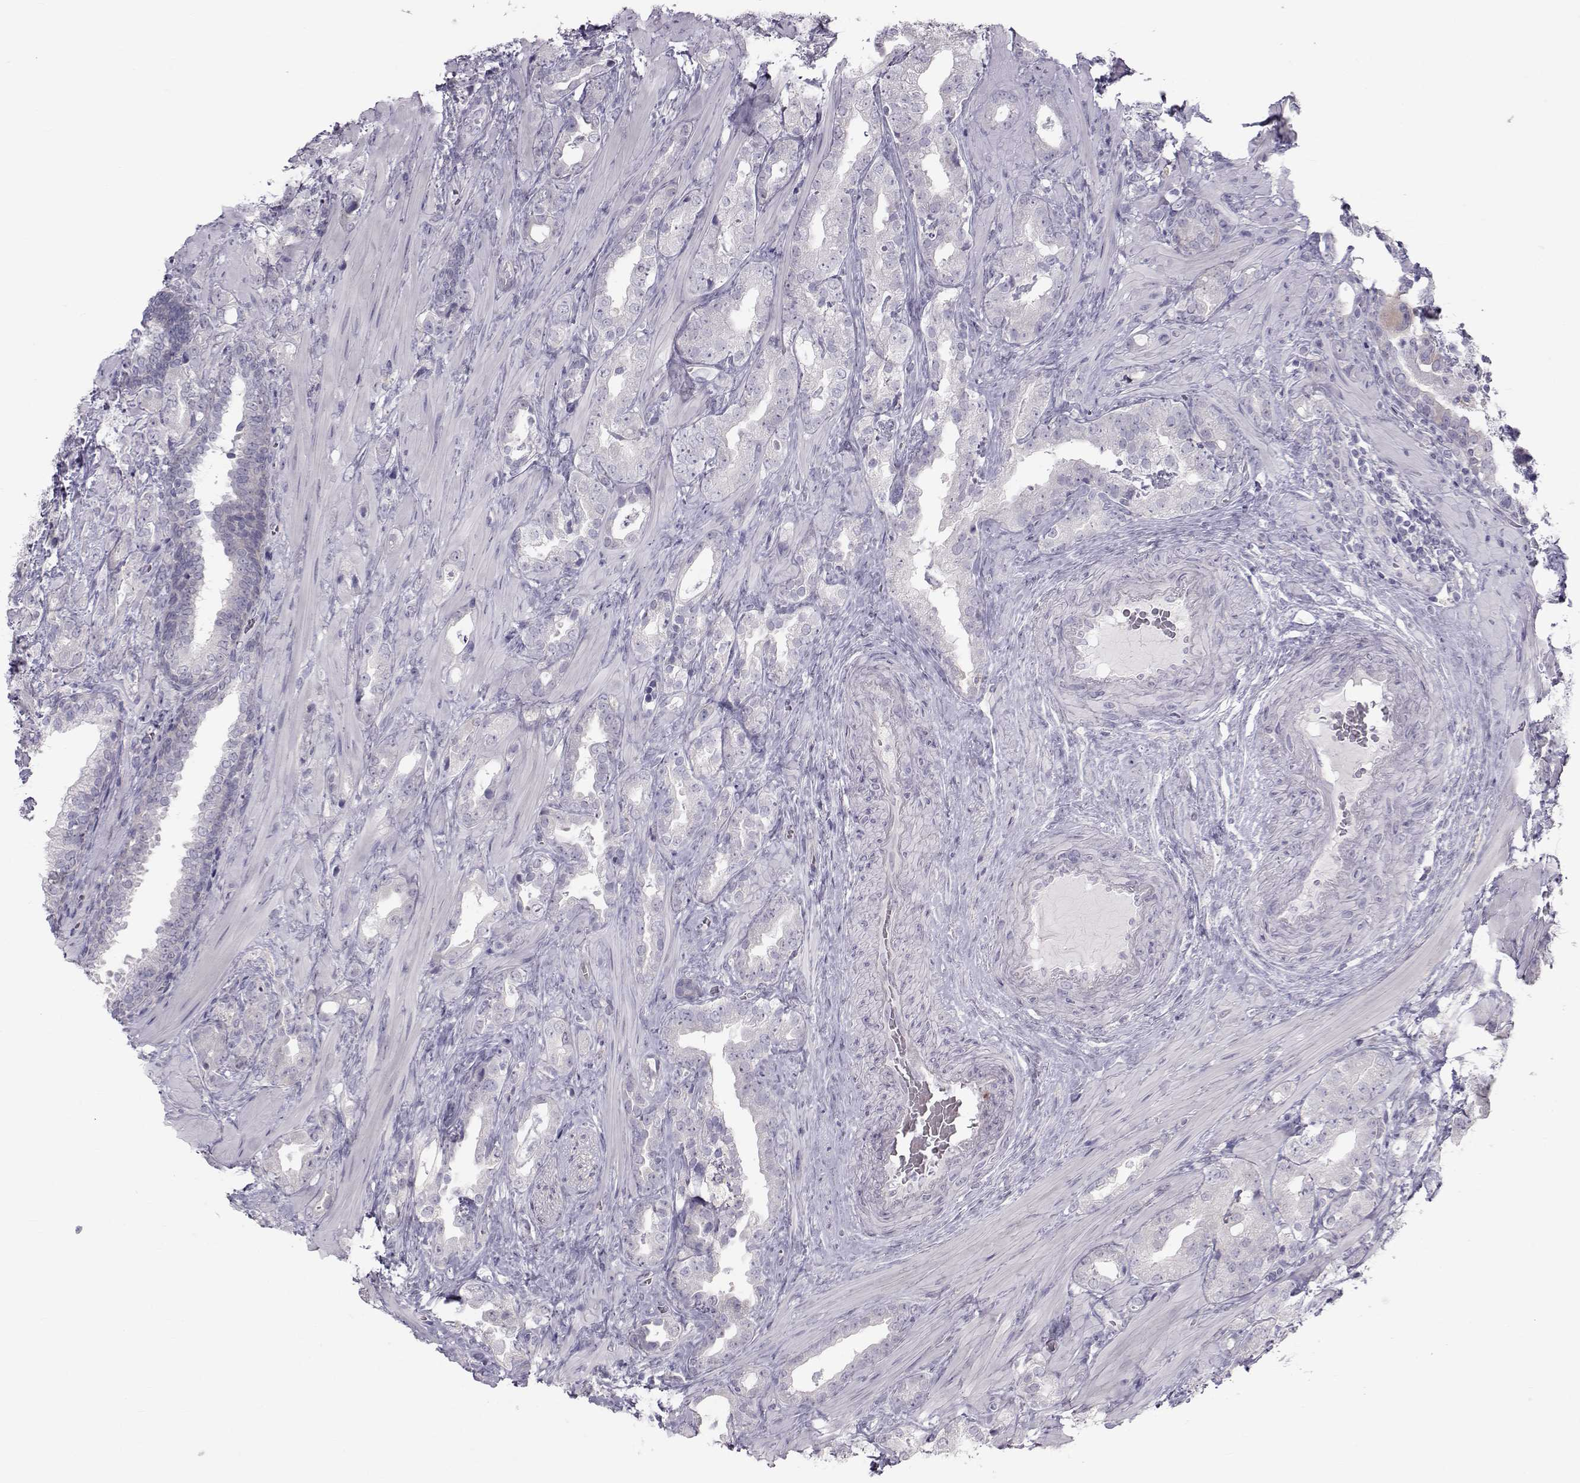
{"staining": {"intensity": "negative", "quantity": "none", "location": "none"}, "tissue": "prostate cancer", "cell_type": "Tumor cells", "image_type": "cancer", "snomed": [{"axis": "morphology", "description": "Adenocarcinoma, NOS"}, {"axis": "topography", "description": "Prostate"}], "caption": "Protein analysis of adenocarcinoma (prostate) exhibits no significant expression in tumor cells. (DAB immunohistochemistry (IHC) visualized using brightfield microscopy, high magnification).", "gene": "GARIN3", "patient": {"sex": "male", "age": 57}}